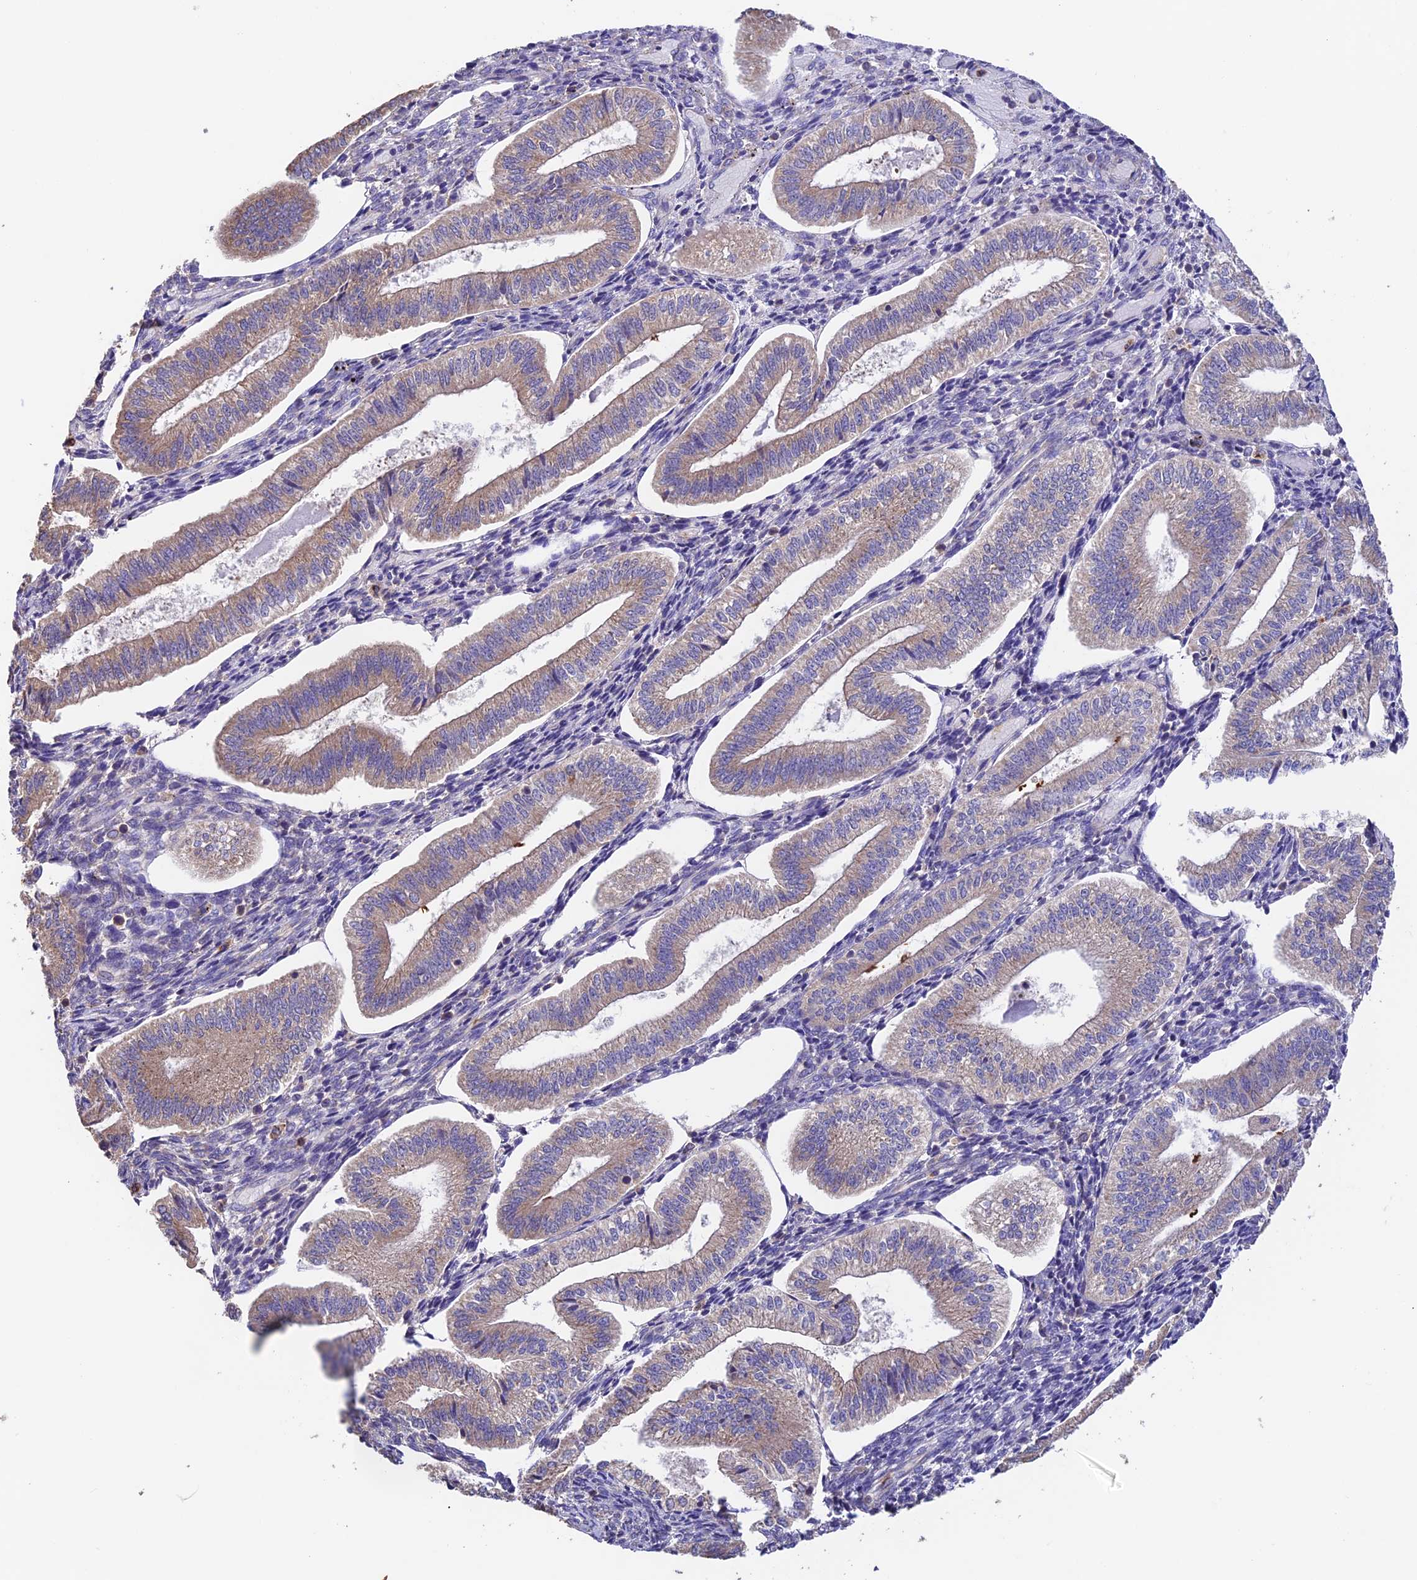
{"staining": {"intensity": "moderate", "quantity": "25%-75%", "location": "cytoplasmic/membranous"}, "tissue": "endometrium", "cell_type": "Cells in endometrial stroma", "image_type": "normal", "snomed": [{"axis": "morphology", "description": "Normal tissue, NOS"}, {"axis": "topography", "description": "Endometrium"}], "caption": "A medium amount of moderate cytoplasmic/membranous positivity is present in about 25%-75% of cells in endometrial stroma in normal endometrium.", "gene": "EMC3", "patient": {"sex": "female", "age": 34}}